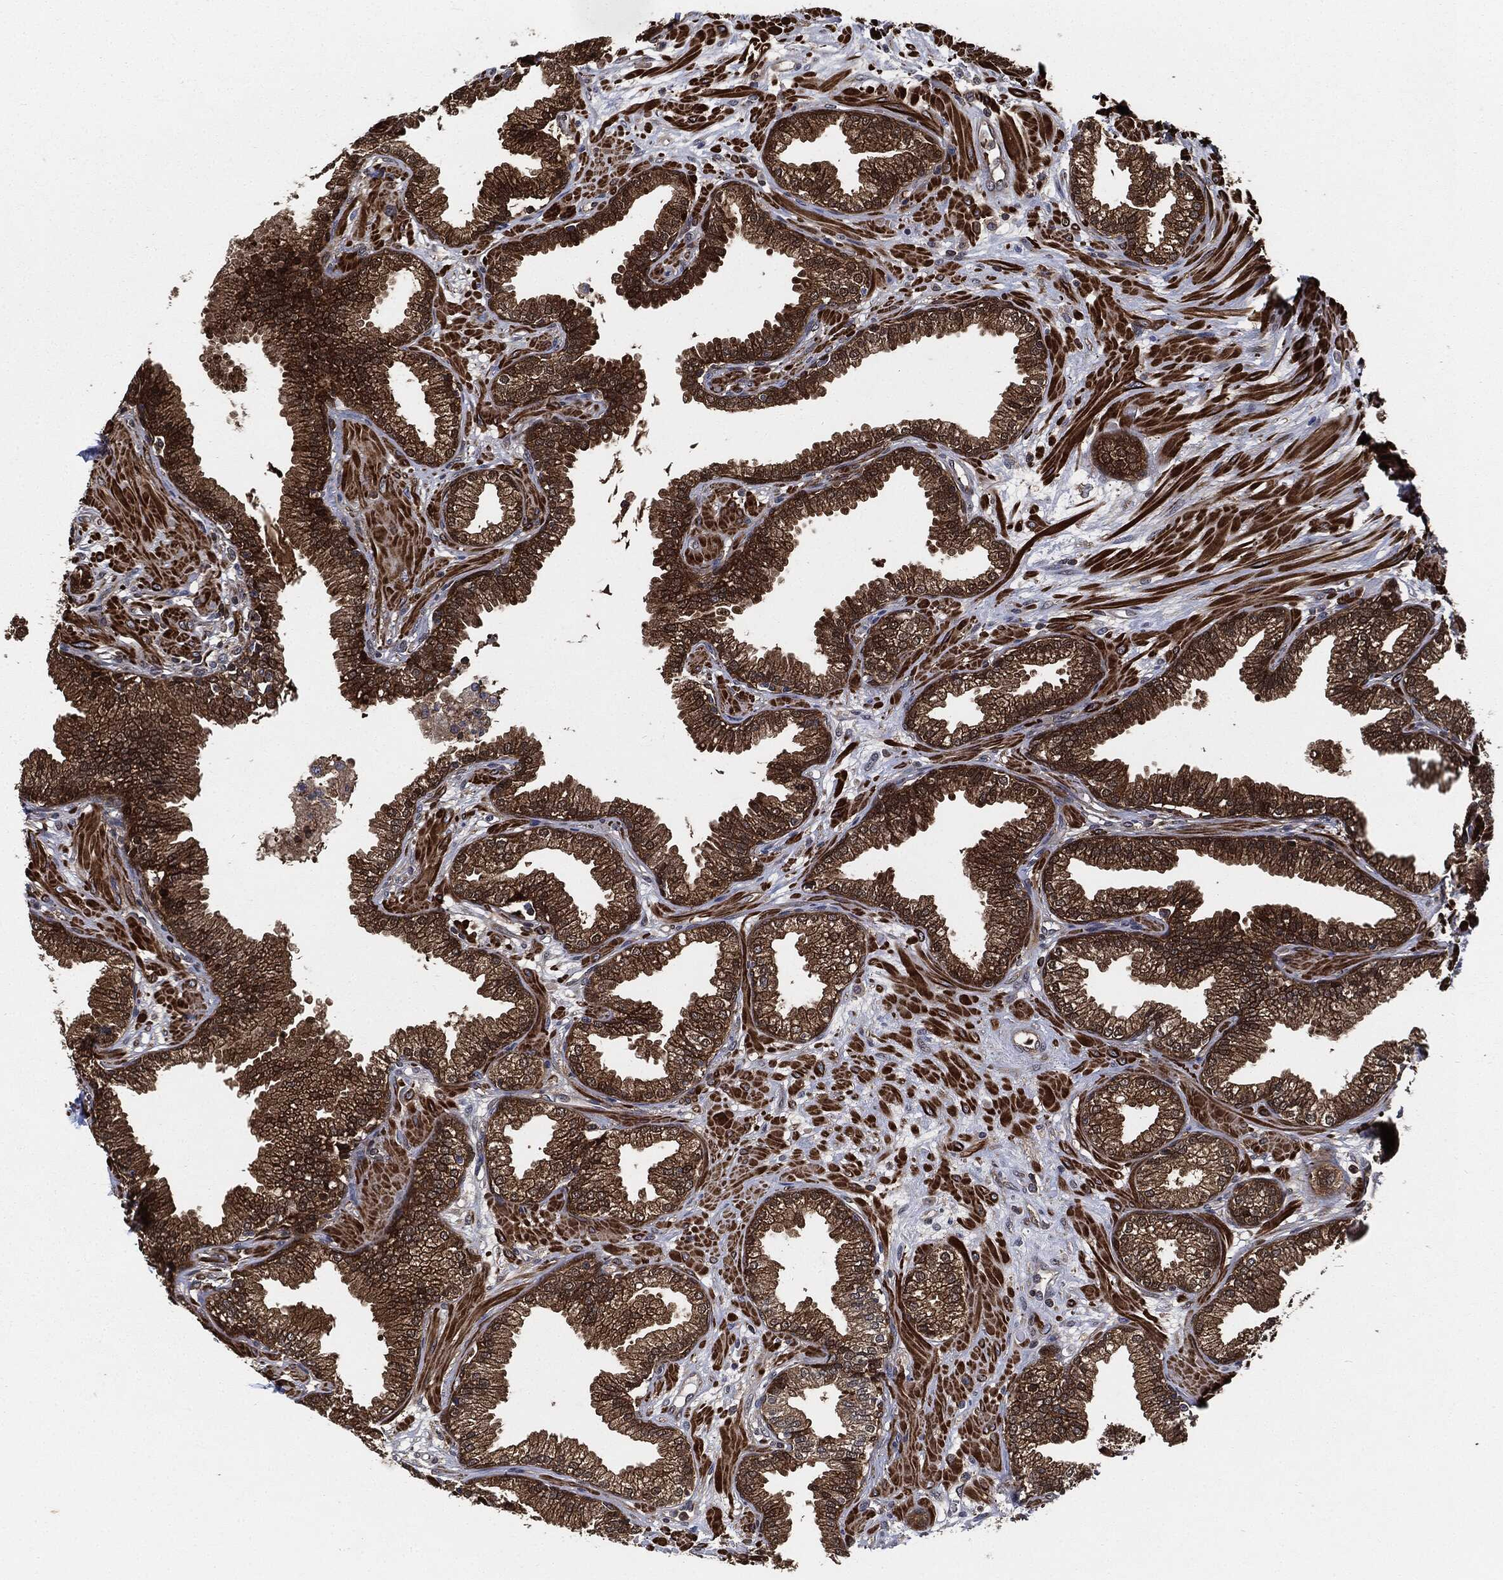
{"staining": {"intensity": "strong", "quantity": ">75%", "location": "cytoplasmic/membranous"}, "tissue": "prostate", "cell_type": "Glandular cells", "image_type": "normal", "snomed": [{"axis": "morphology", "description": "Normal tissue, NOS"}, {"axis": "topography", "description": "Prostate"}], "caption": "A brown stain labels strong cytoplasmic/membranous expression of a protein in glandular cells of normal human prostate. The protein of interest is stained brown, and the nuclei are stained in blue (DAB (3,3'-diaminobenzidine) IHC with brightfield microscopy, high magnification).", "gene": "PRDX2", "patient": {"sex": "male", "age": 64}}